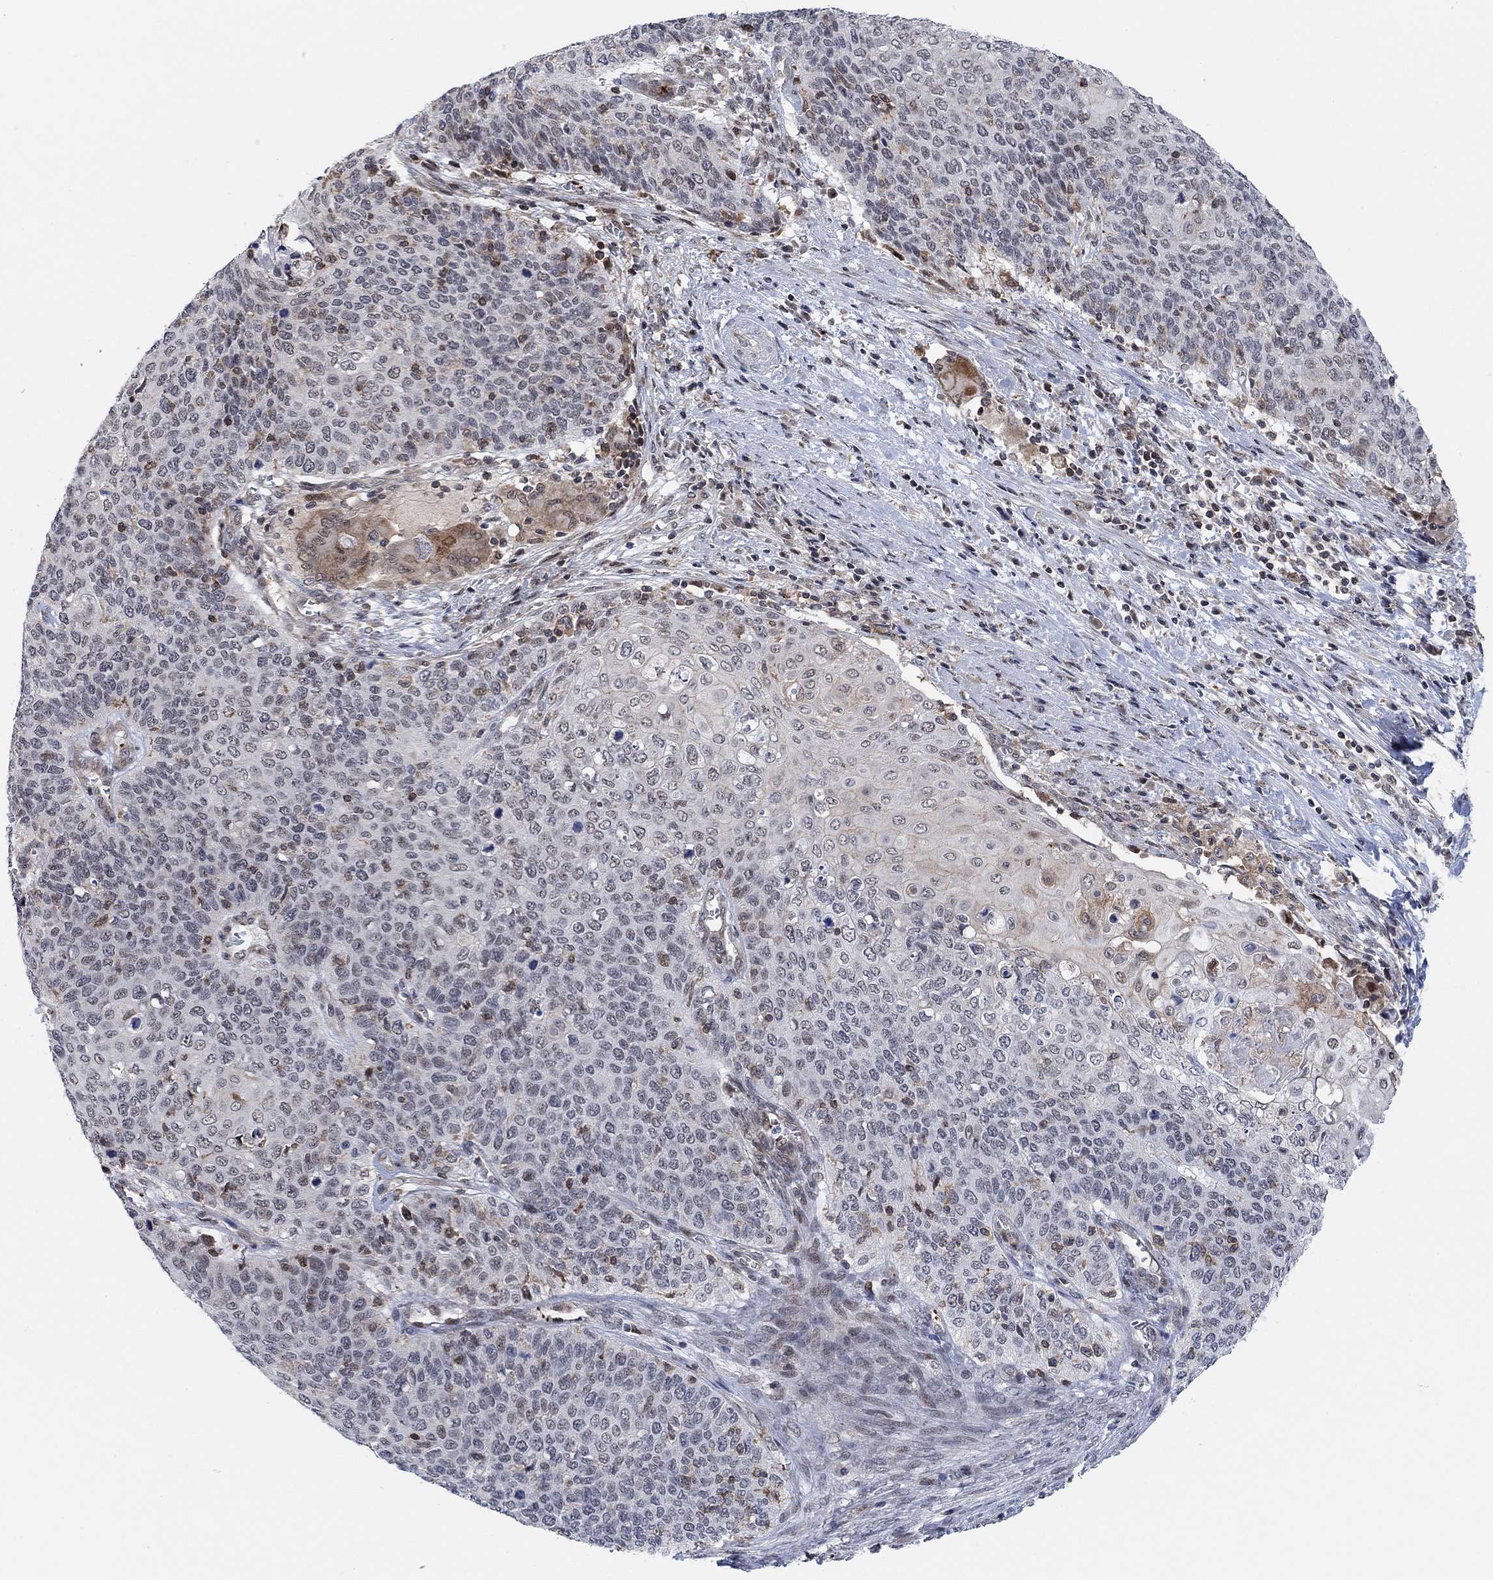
{"staining": {"intensity": "moderate", "quantity": "<25%", "location": "nuclear"}, "tissue": "cervical cancer", "cell_type": "Tumor cells", "image_type": "cancer", "snomed": [{"axis": "morphology", "description": "Squamous cell carcinoma, NOS"}, {"axis": "topography", "description": "Cervix"}], "caption": "High-power microscopy captured an immunohistochemistry image of cervical squamous cell carcinoma, revealing moderate nuclear expression in approximately <25% of tumor cells. The protein of interest is shown in brown color, while the nuclei are stained blue.", "gene": "PWWP2B", "patient": {"sex": "female", "age": 39}}